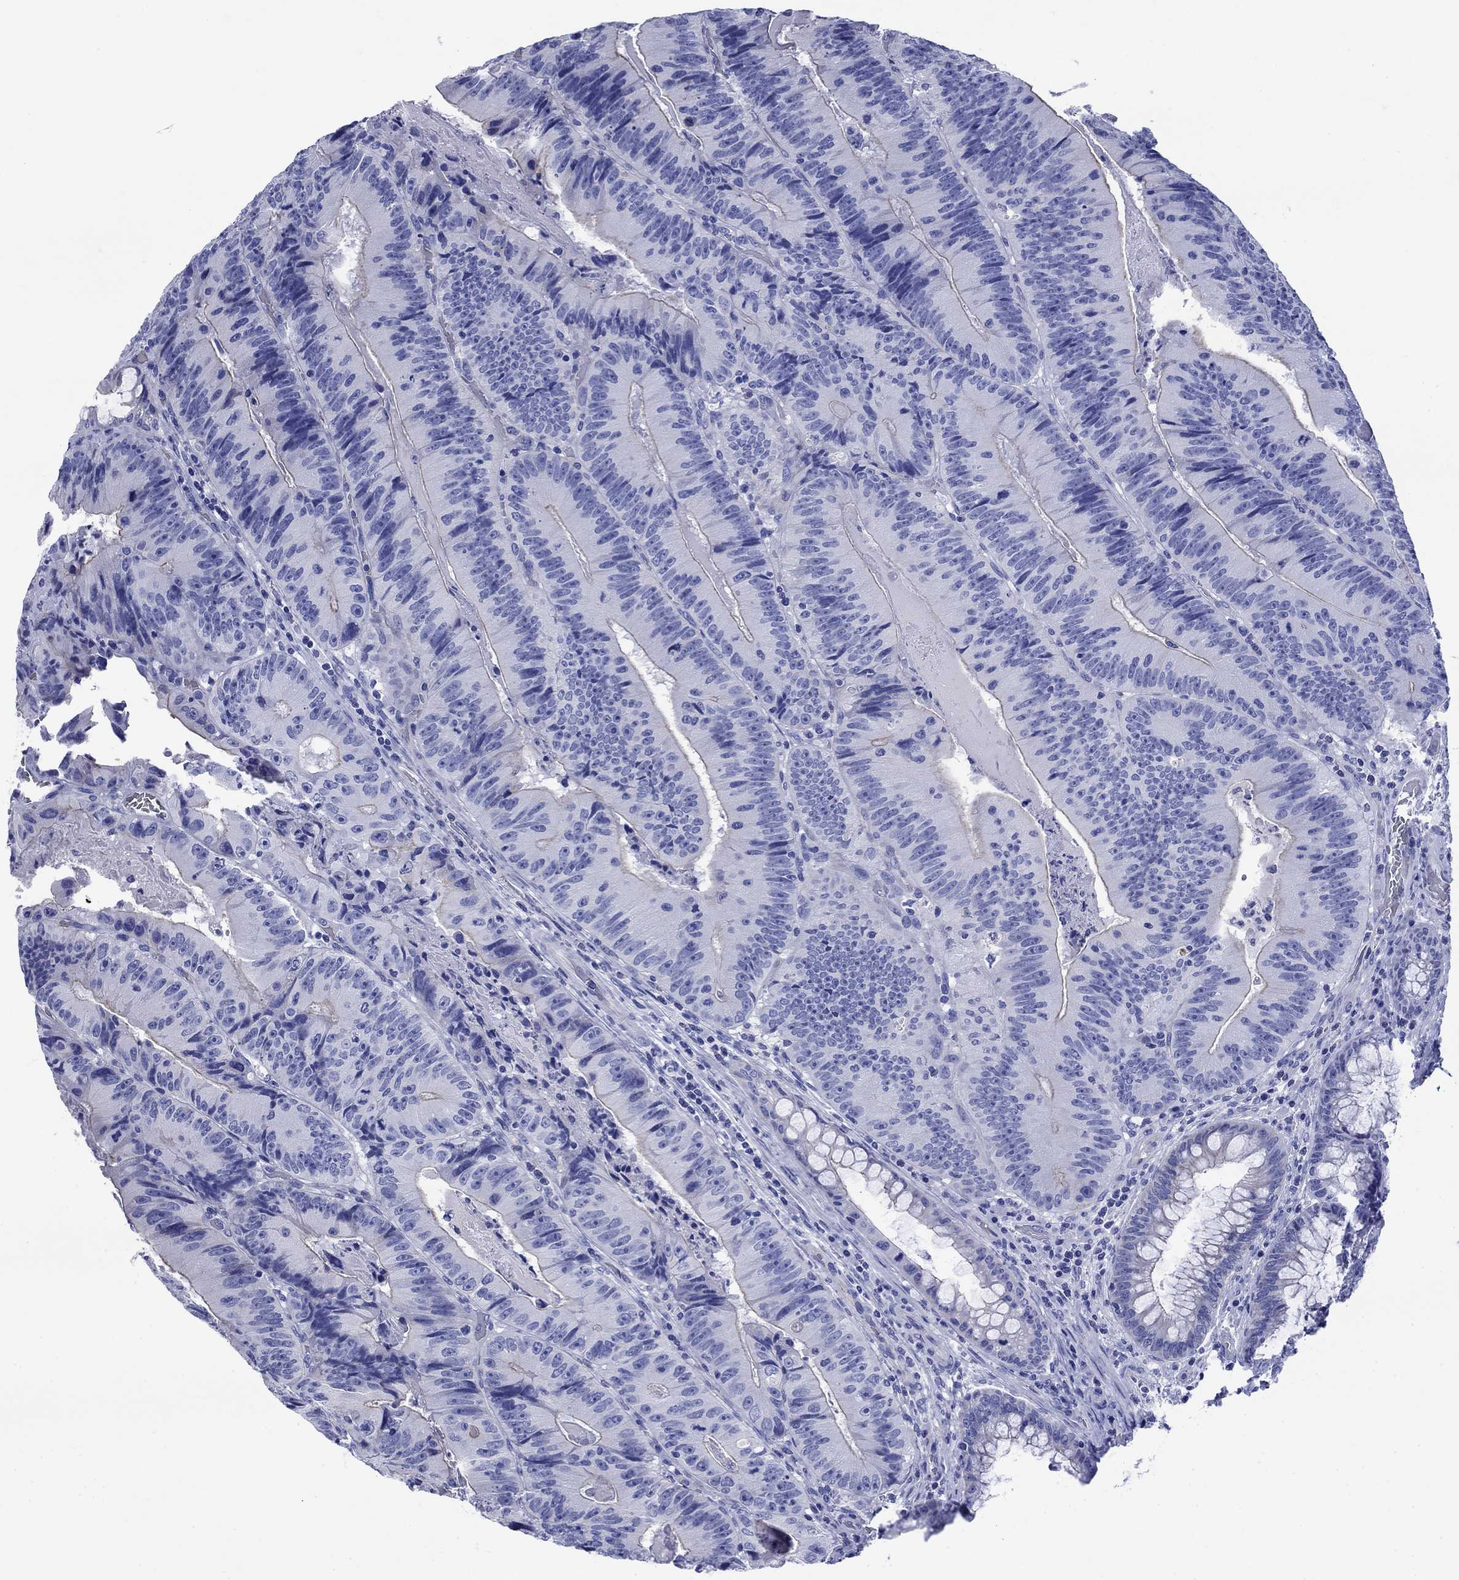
{"staining": {"intensity": "negative", "quantity": "none", "location": "none"}, "tissue": "colorectal cancer", "cell_type": "Tumor cells", "image_type": "cancer", "snomed": [{"axis": "morphology", "description": "Adenocarcinoma, NOS"}, {"axis": "topography", "description": "Colon"}], "caption": "DAB (3,3'-diaminobenzidine) immunohistochemical staining of human adenocarcinoma (colorectal) displays no significant staining in tumor cells. Brightfield microscopy of immunohistochemistry stained with DAB (3,3'-diaminobenzidine) (brown) and hematoxylin (blue), captured at high magnification.", "gene": "SLC1A2", "patient": {"sex": "female", "age": 86}}